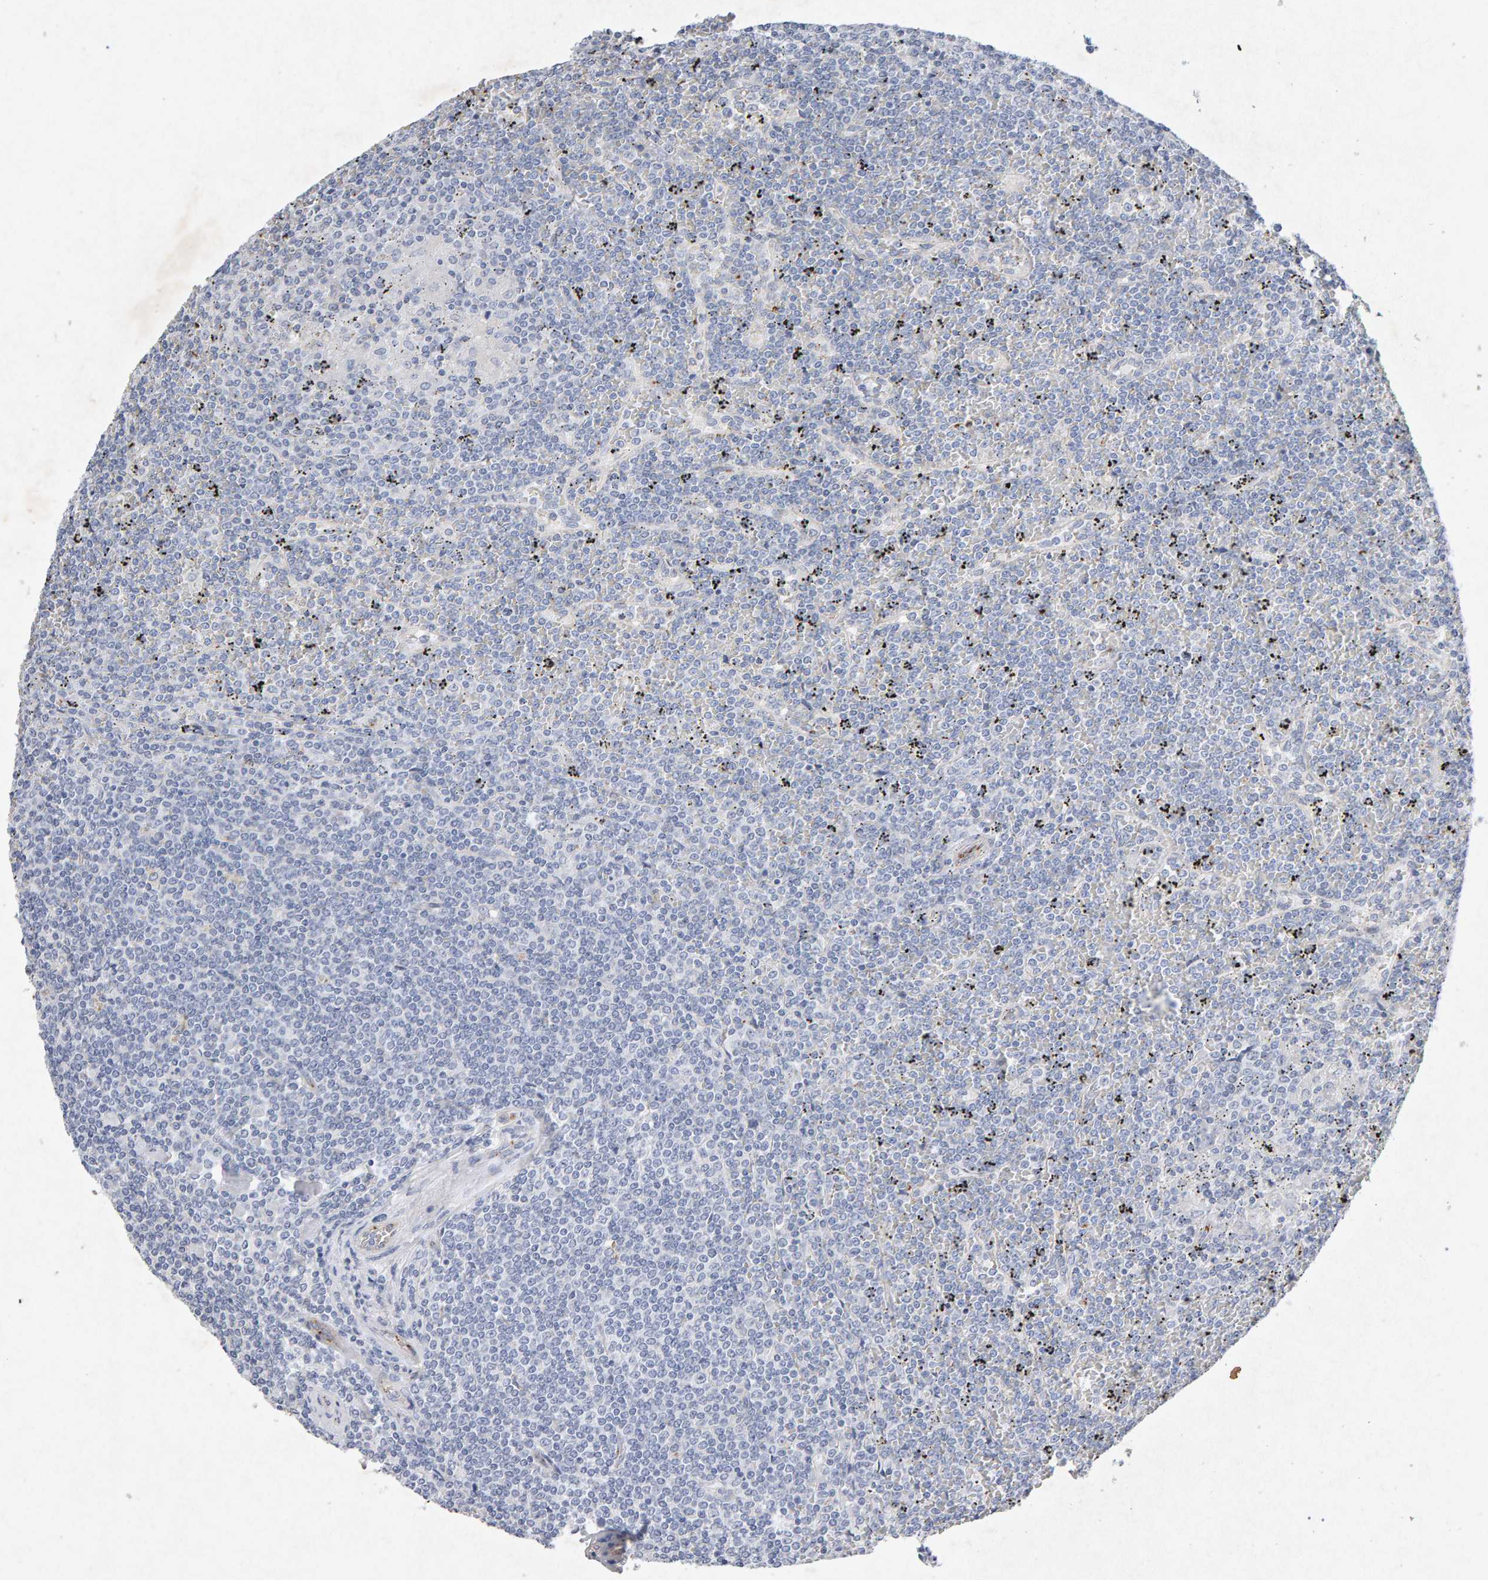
{"staining": {"intensity": "negative", "quantity": "none", "location": "none"}, "tissue": "lymphoma", "cell_type": "Tumor cells", "image_type": "cancer", "snomed": [{"axis": "morphology", "description": "Malignant lymphoma, non-Hodgkin's type, Low grade"}, {"axis": "topography", "description": "Spleen"}], "caption": "This is an IHC histopathology image of human malignant lymphoma, non-Hodgkin's type (low-grade). There is no expression in tumor cells.", "gene": "PTPRM", "patient": {"sex": "female", "age": 19}}